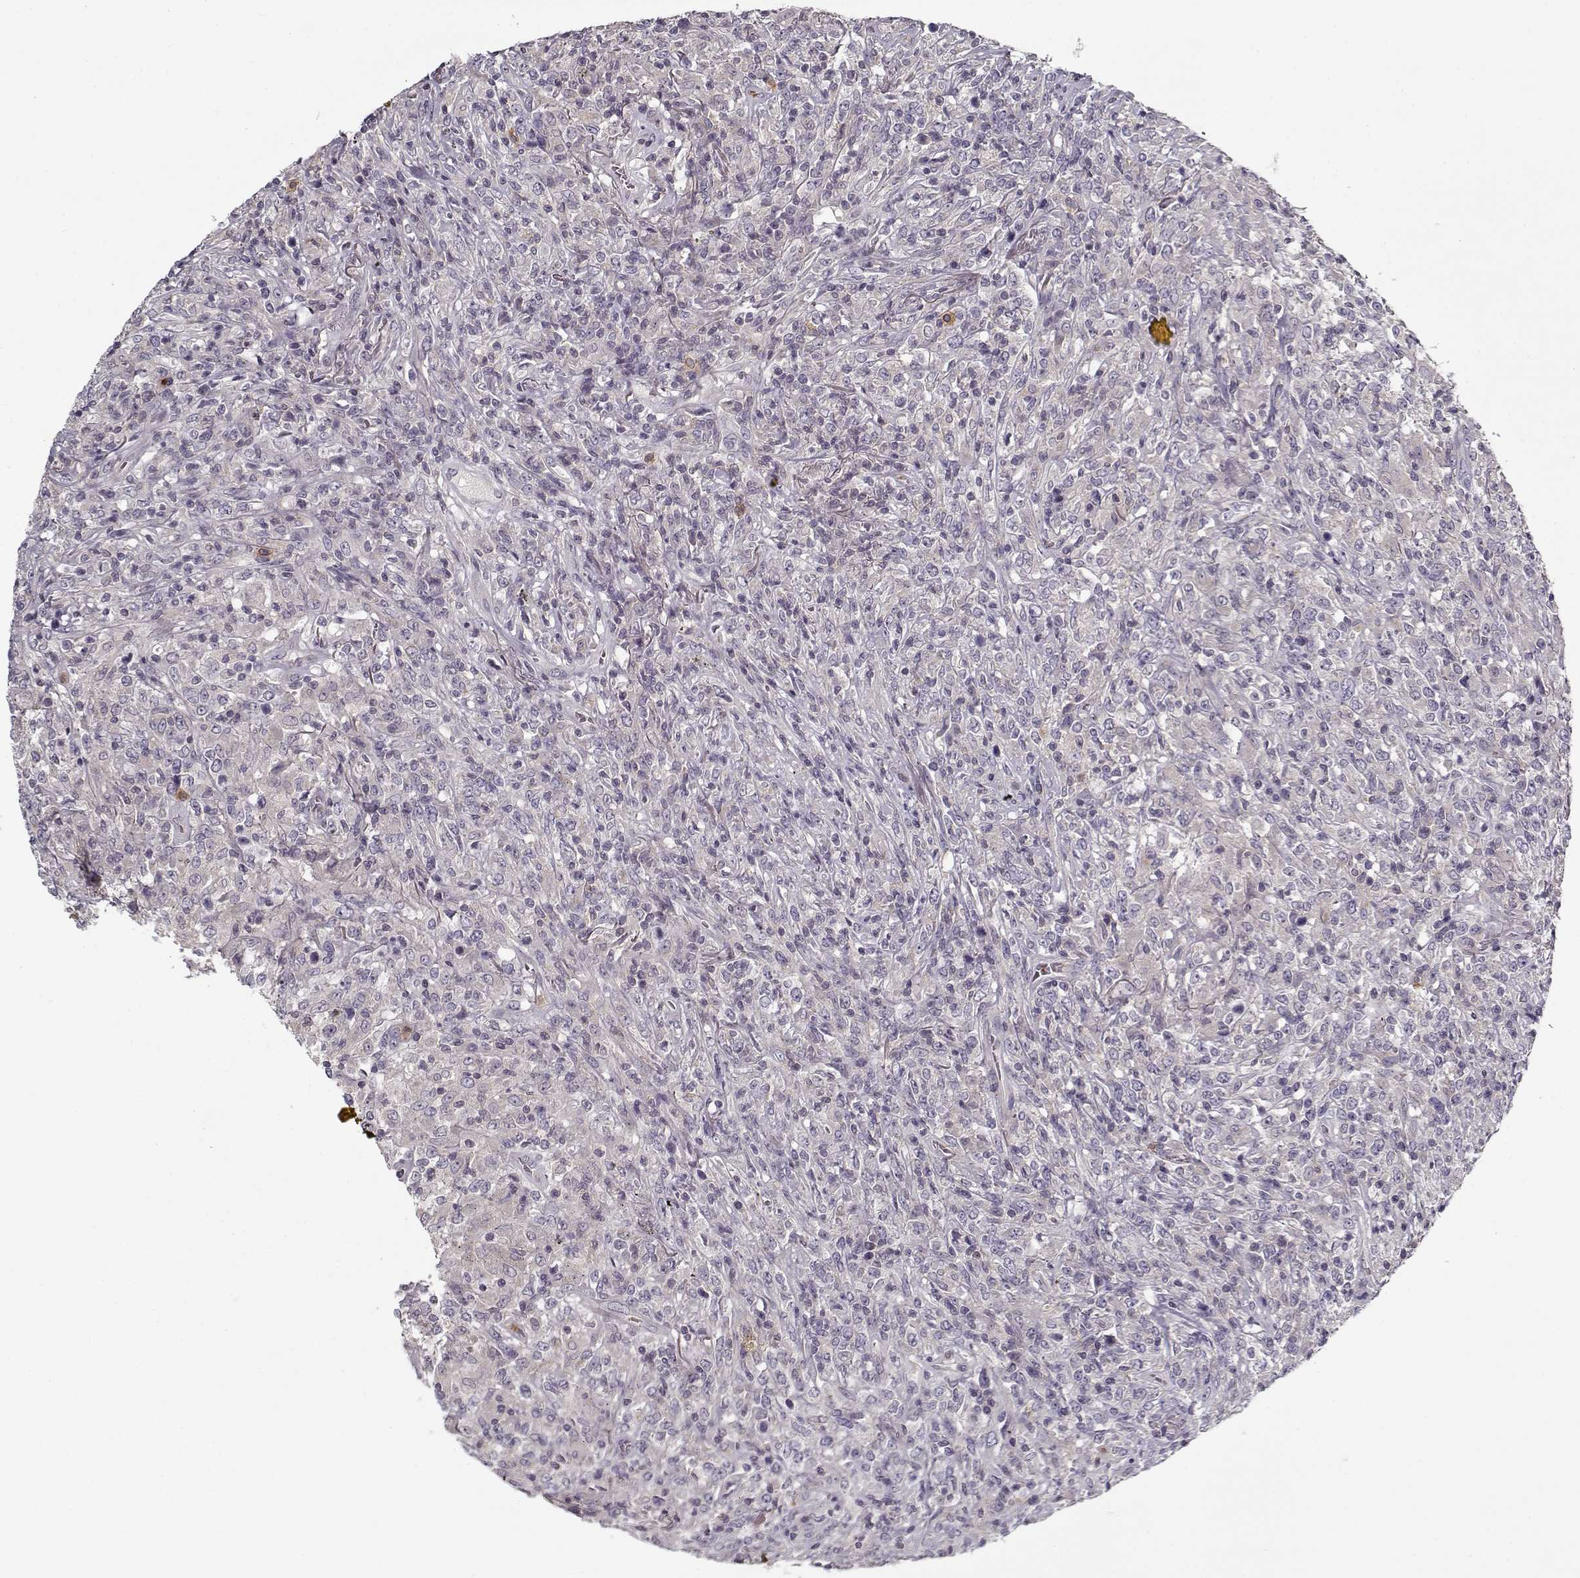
{"staining": {"intensity": "negative", "quantity": "none", "location": "none"}, "tissue": "lymphoma", "cell_type": "Tumor cells", "image_type": "cancer", "snomed": [{"axis": "morphology", "description": "Malignant lymphoma, non-Hodgkin's type, High grade"}, {"axis": "topography", "description": "Lung"}], "caption": "IHC of human high-grade malignant lymphoma, non-Hodgkin's type reveals no positivity in tumor cells.", "gene": "UNC13D", "patient": {"sex": "male", "age": 79}}